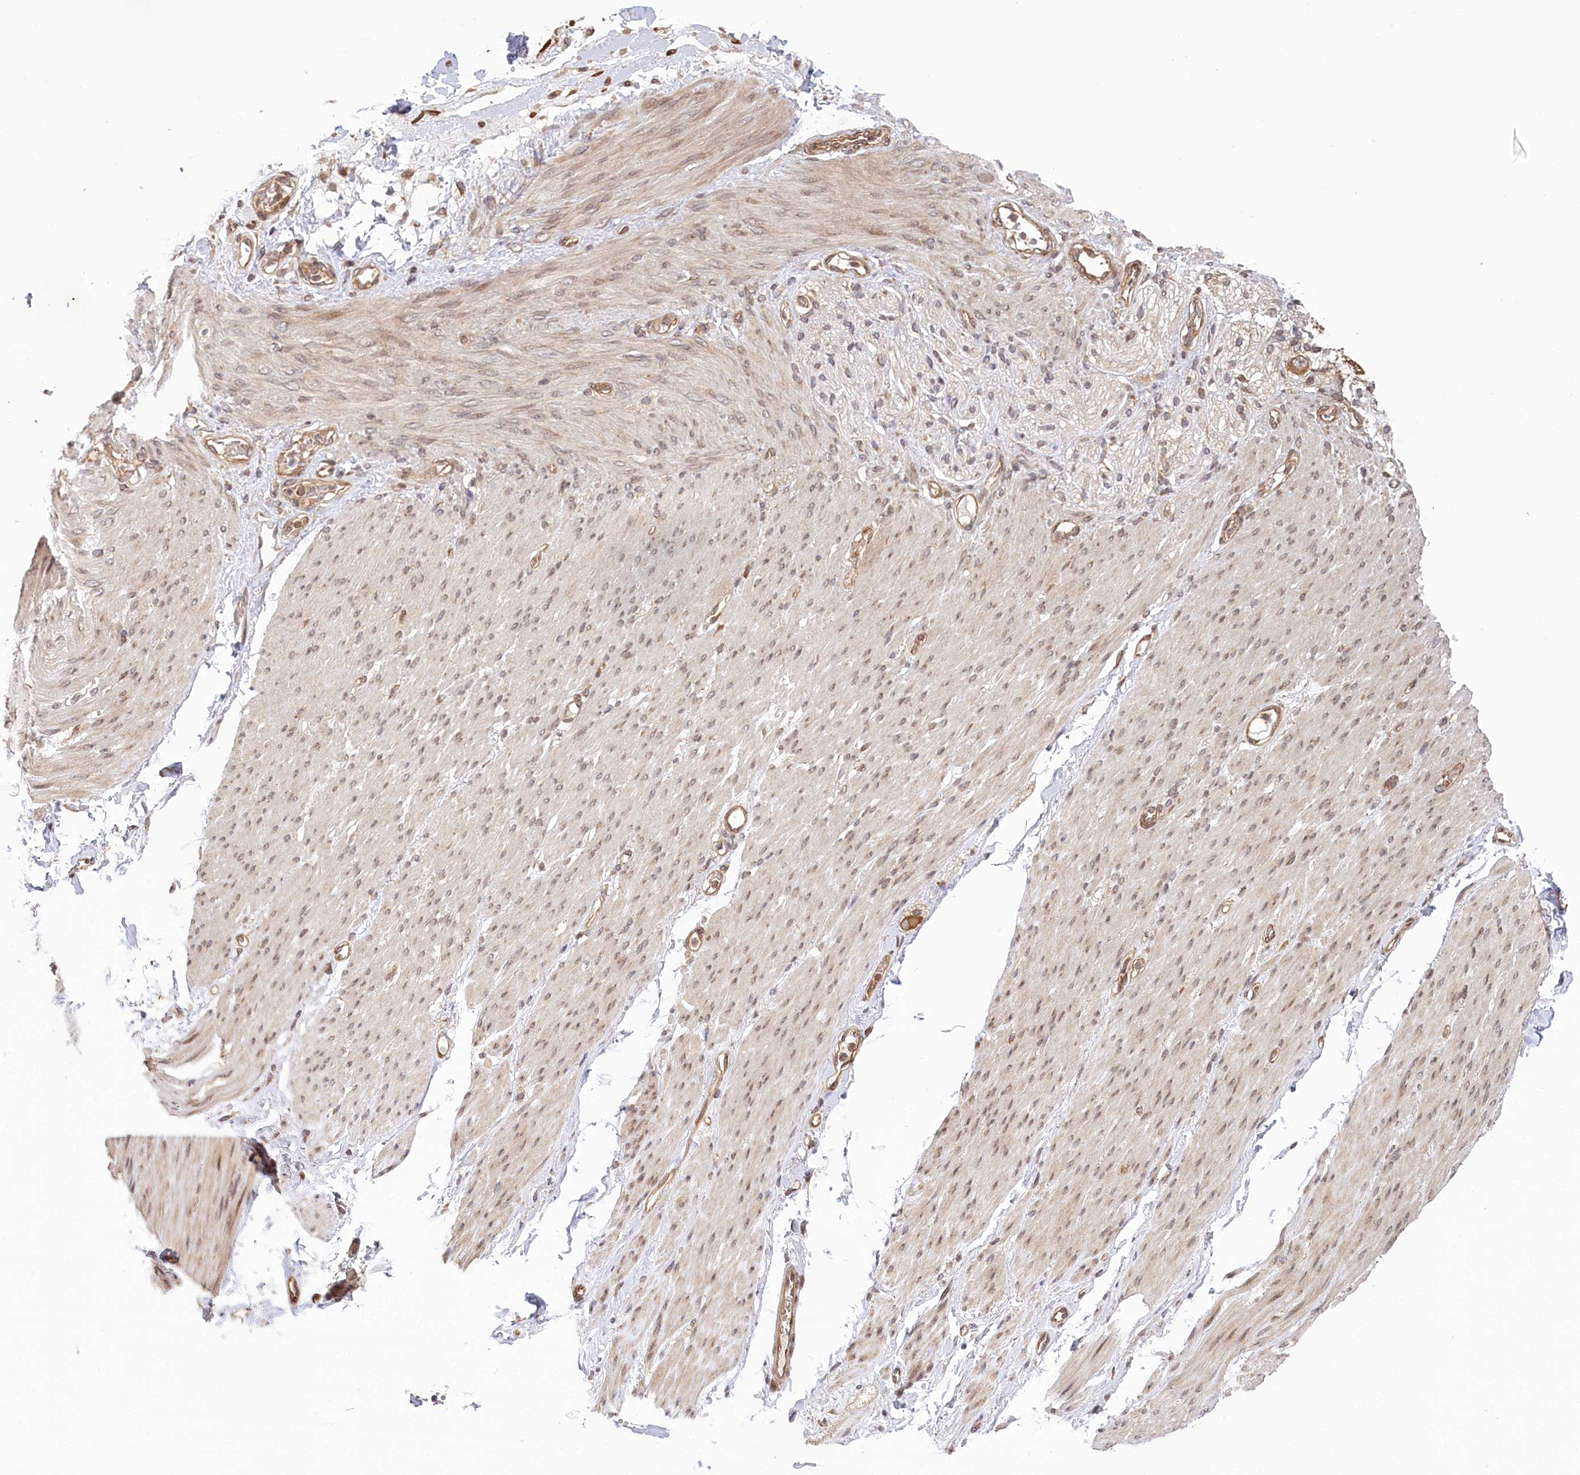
{"staining": {"intensity": "weak", "quantity": "<25%", "location": "cytoplasmic/membranous"}, "tissue": "adipose tissue", "cell_type": "Adipocytes", "image_type": "normal", "snomed": [{"axis": "morphology", "description": "Normal tissue, NOS"}, {"axis": "topography", "description": "Colon"}, {"axis": "topography", "description": "Peripheral nerve tissue"}], "caption": "Normal adipose tissue was stained to show a protein in brown. There is no significant expression in adipocytes.", "gene": "CEP70", "patient": {"sex": "female", "age": 61}}